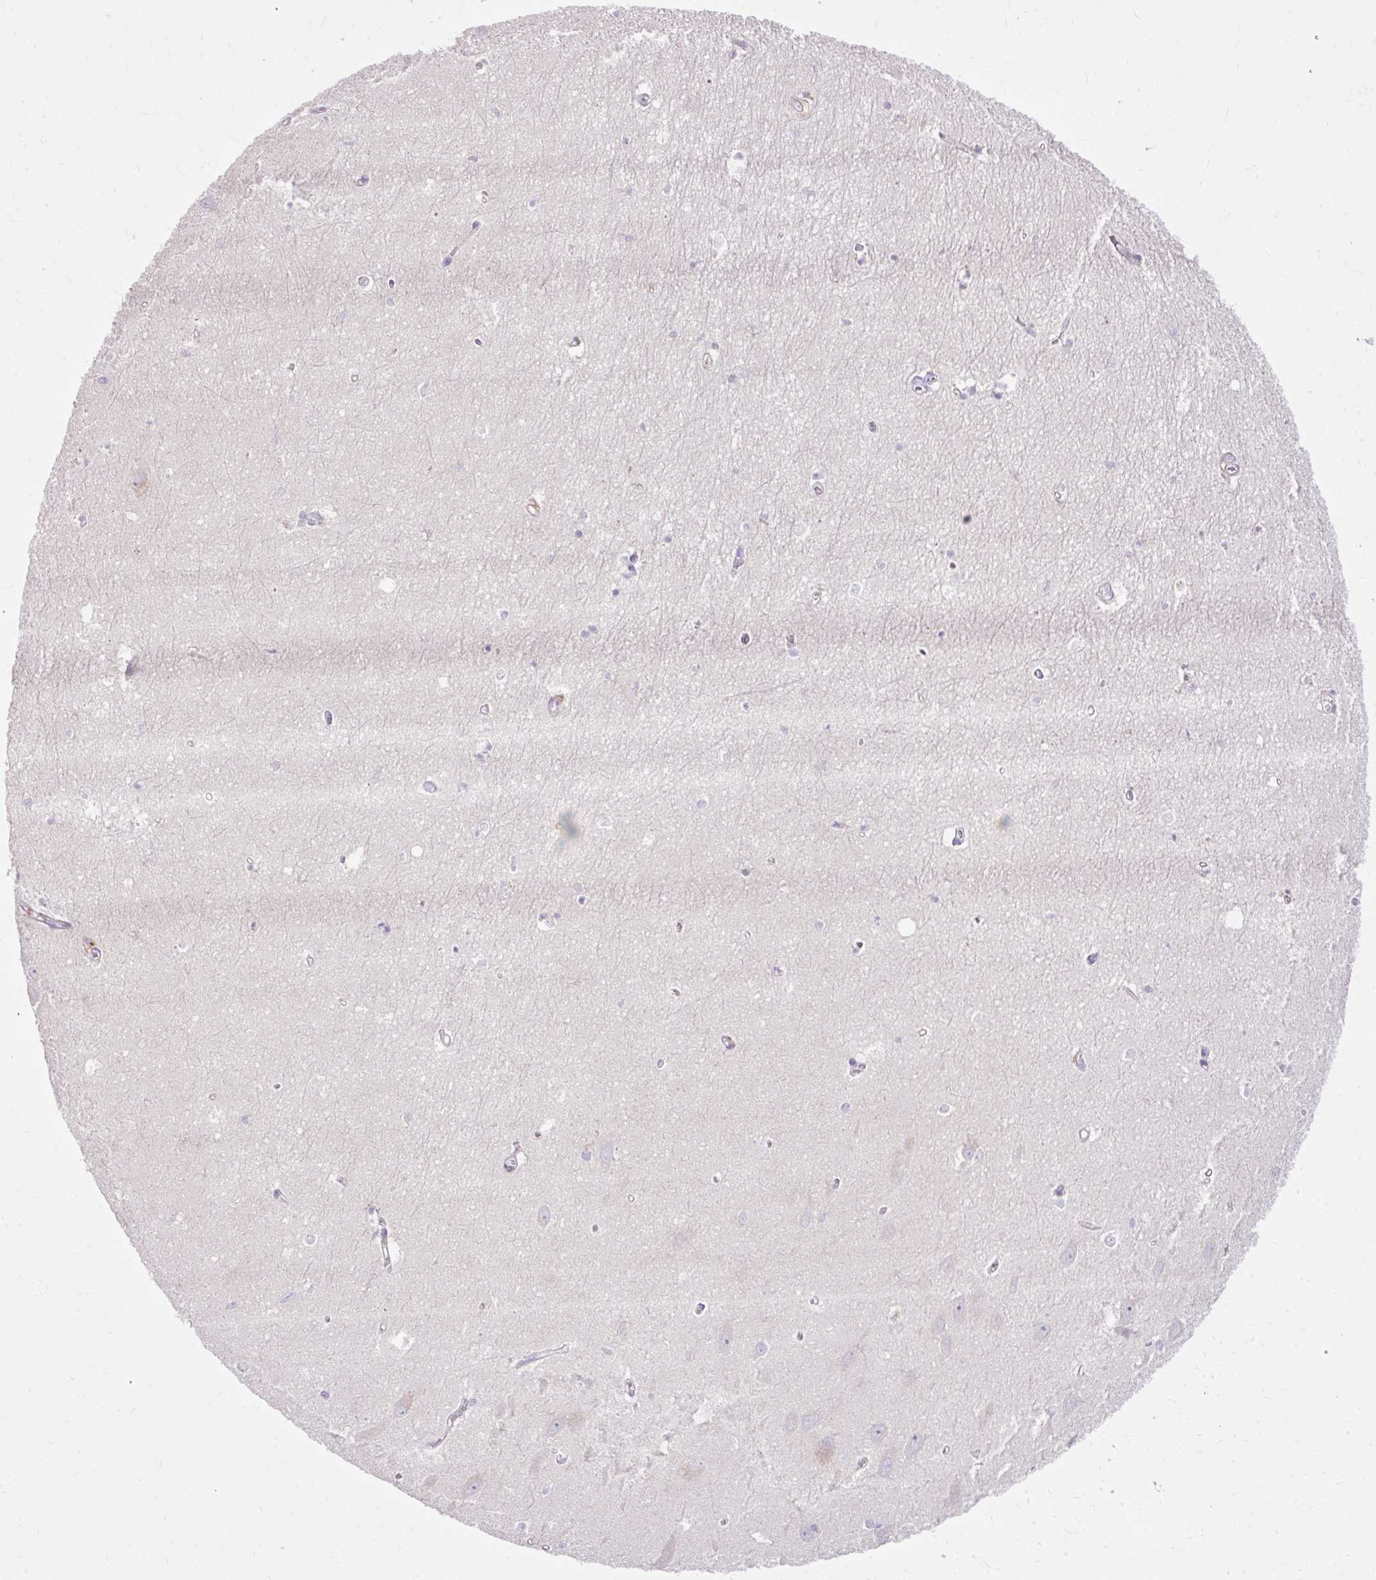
{"staining": {"intensity": "negative", "quantity": "none", "location": "none"}, "tissue": "hippocampus", "cell_type": "Glial cells", "image_type": "normal", "snomed": [{"axis": "morphology", "description": "Normal tissue, NOS"}, {"axis": "topography", "description": "Hippocampus"}], "caption": "DAB (3,3'-diaminobenzidine) immunohistochemical staining of unremarkable human hippocampus exhibits no significant positivity in glial cells.", "gene": "HEXB", "patient": {"sex": "female", "age": 64}}